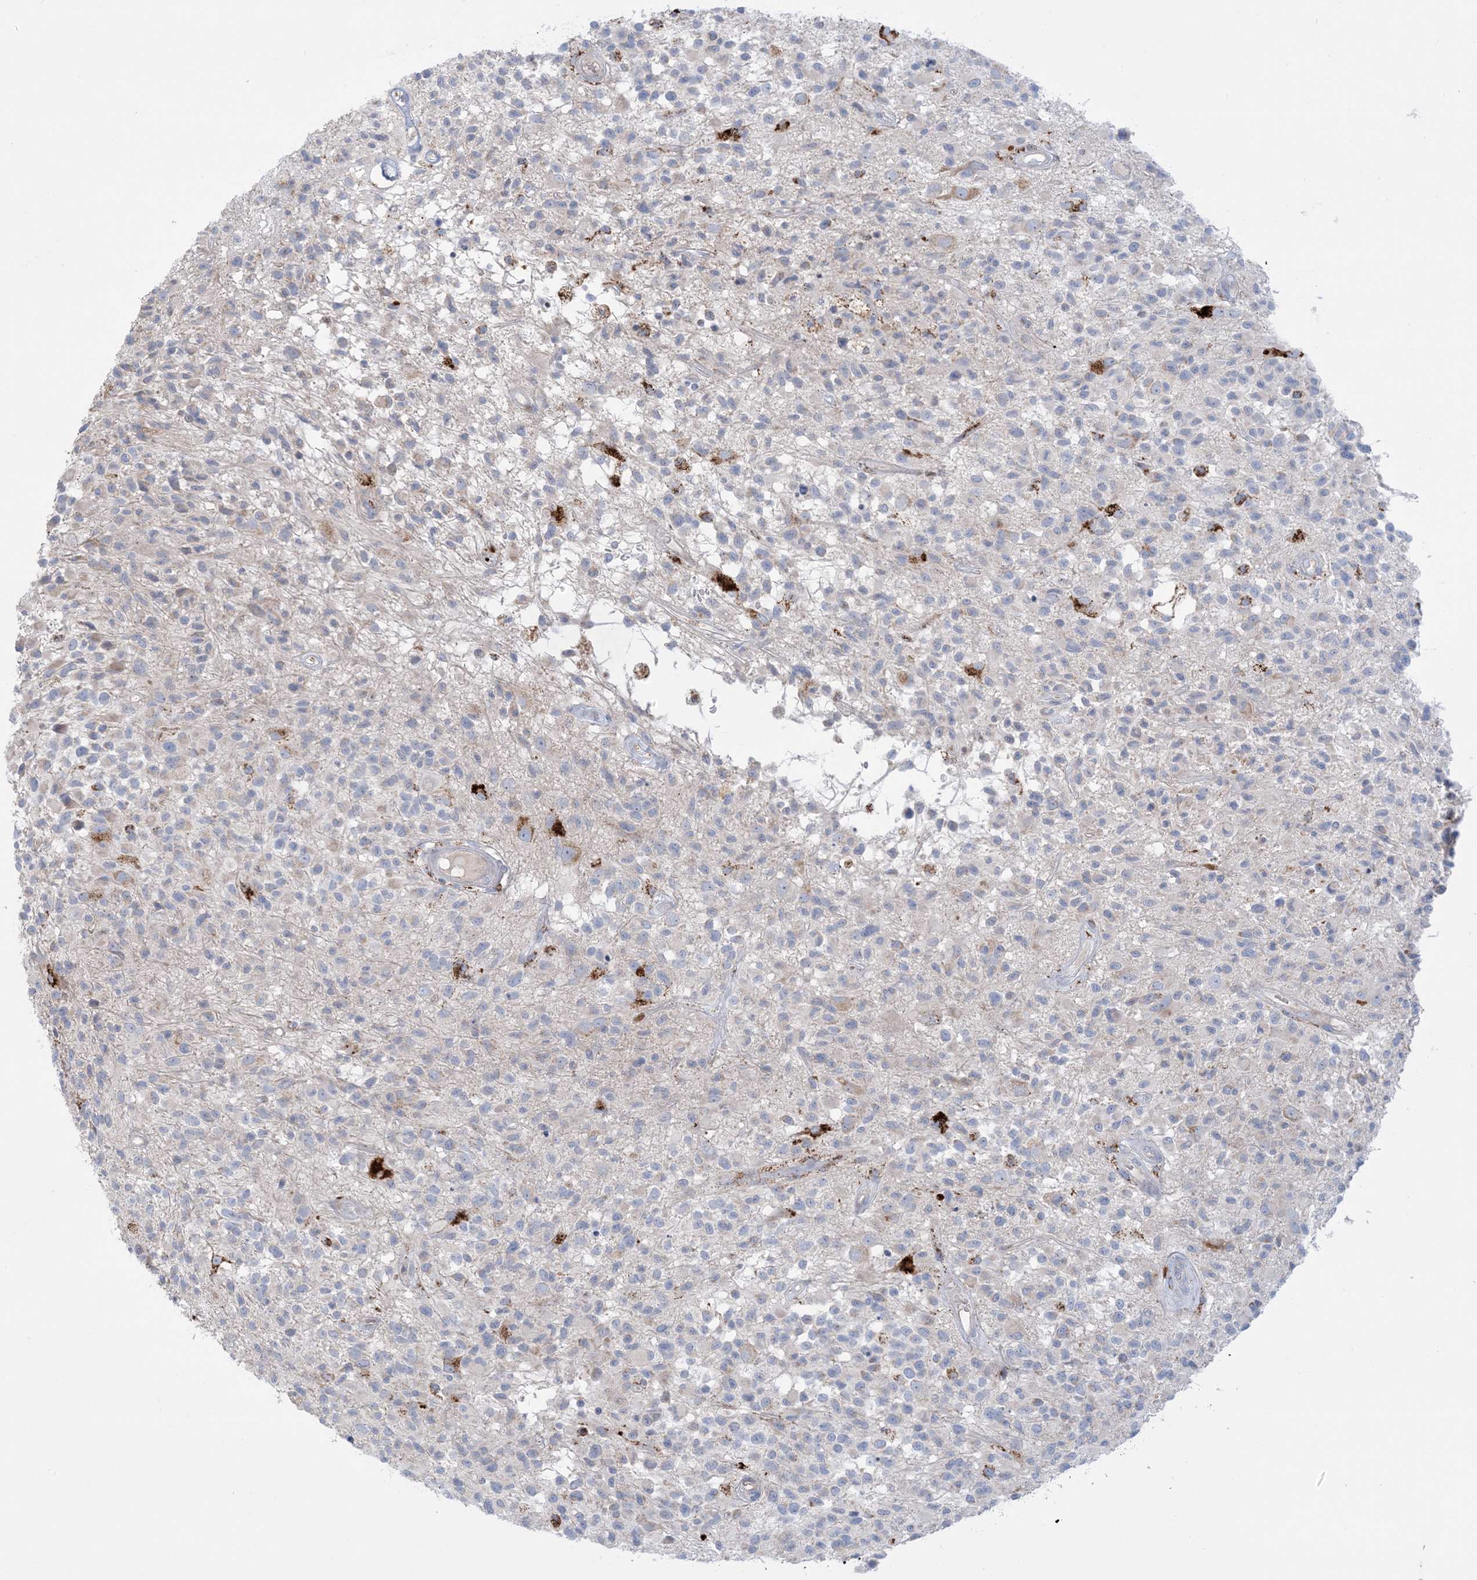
{"staining": {"intensity": "negative", "quantity": "none", "location": "none"}, "tissue": "glioma", "cell_type": "Tumor cells", "image_type": "cancer", "snomed": [{"axis": "morphology", "description": "Glioma, malignant, High grade"}, {"axis": "morphology", "description": "Glioblastoma, NOS"}, {"axis": "topography", "description": "Brain"}], "caption": "High-grade glioma (malignant) stained for a protein using IHC shows no expression tumor cells.", "gene": "KCTD6", "patient": {"sex": "male", "age": 60}}